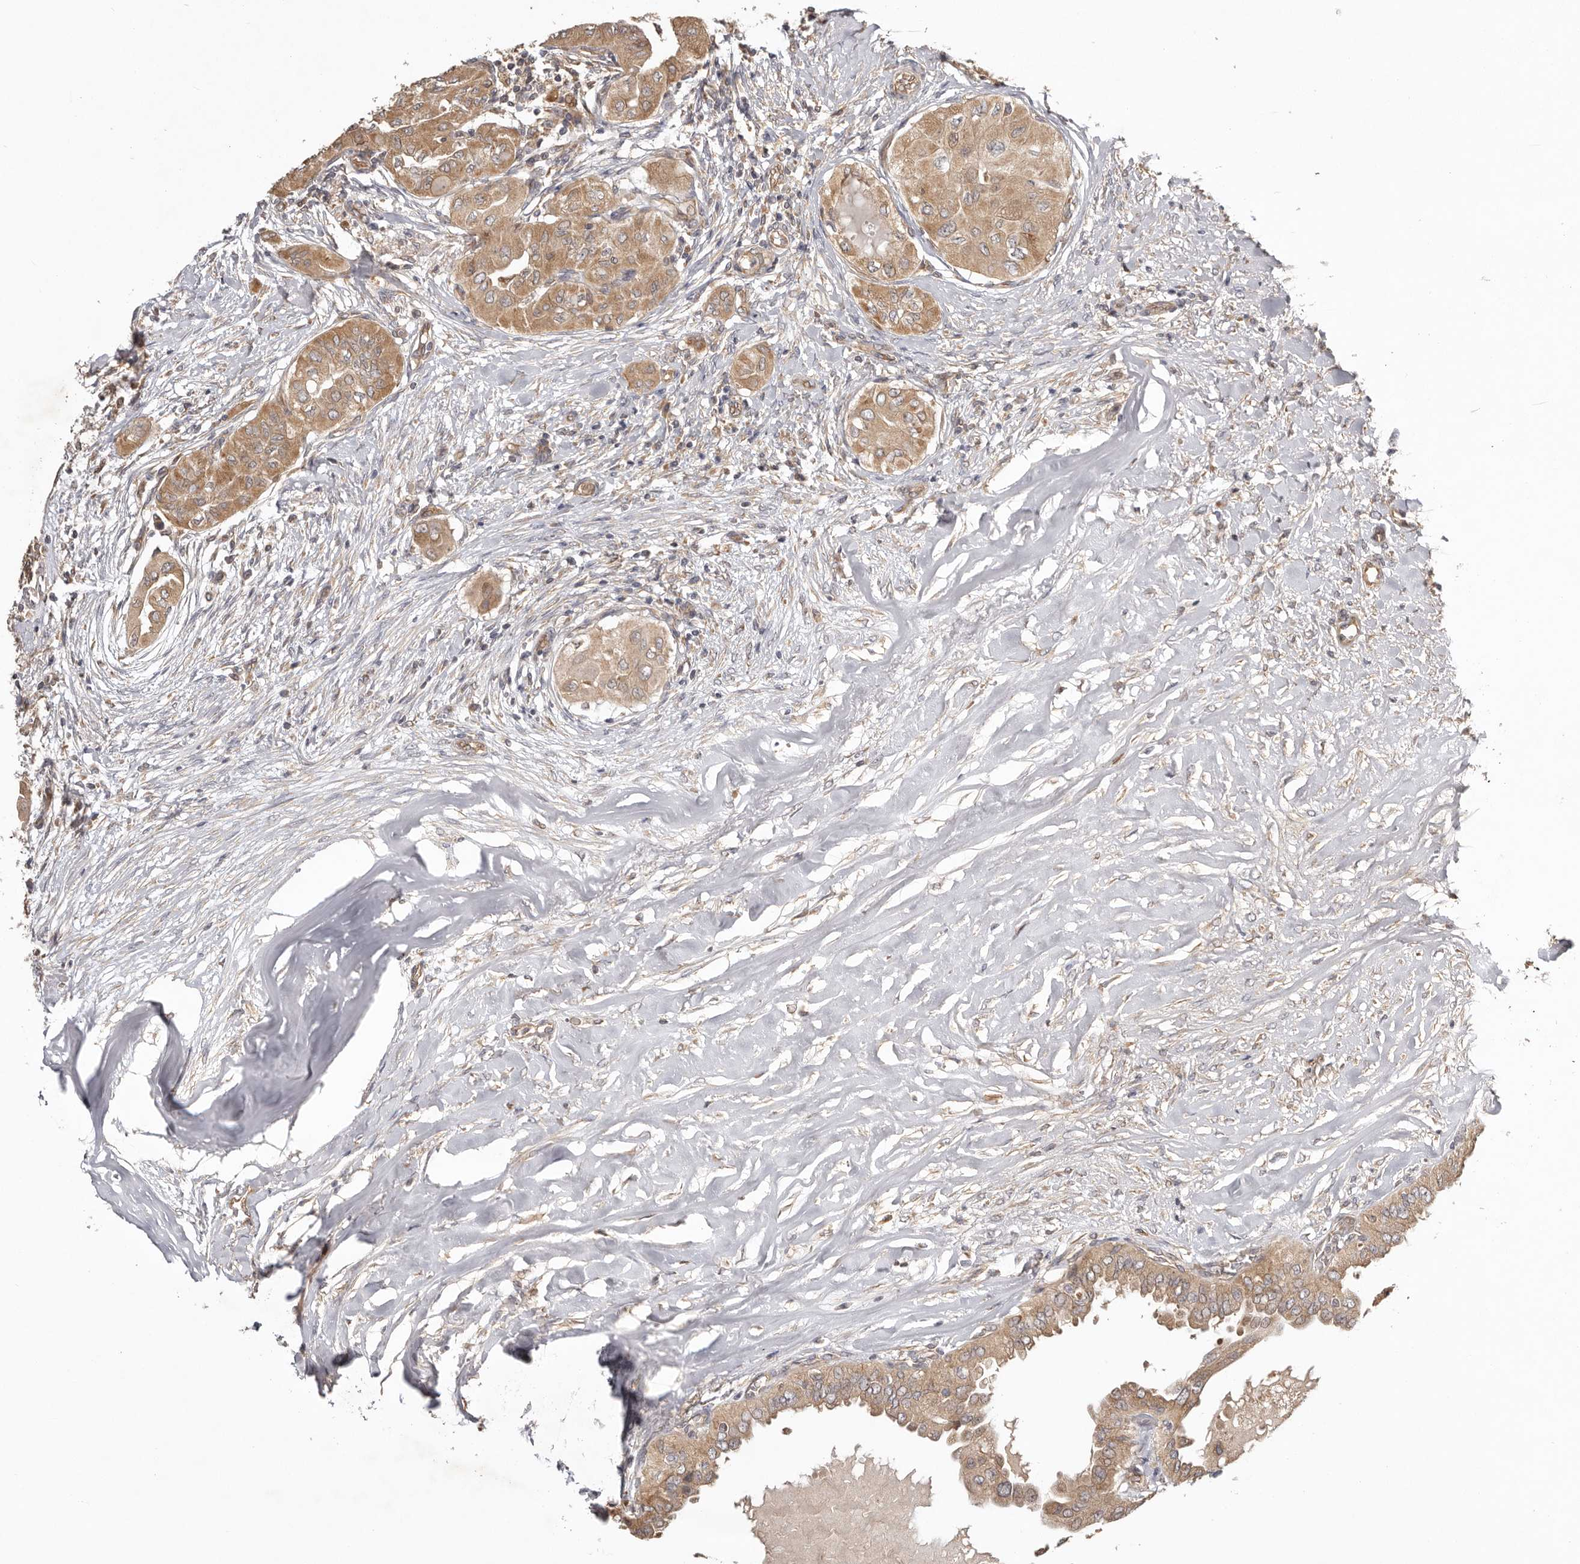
{"staining": {"intensity": "moderate", "quantity": ">75%", "location": "cytoplasmic/membranous"}, "tissue": "thyroid cancer", "cell_type": "Tumor cells", "image_type": "cancer", "snomed": [{"axis": "morphology", "description": "Papillary adenocarcinoma, NOS"}, {"axis": "topography", "description": "Thyroid gland"}], "caption": "Protein expression analysis of human thyroid papillary adenocarcinoma reveals moderate cytoplasmic/membranous expression in about >75% of tumor cells. Ihc stains the protein of interest in brown and the nuclei are stained blue.", "gene": "UBR2", "patient": {"sex": "female", "age": 59}}